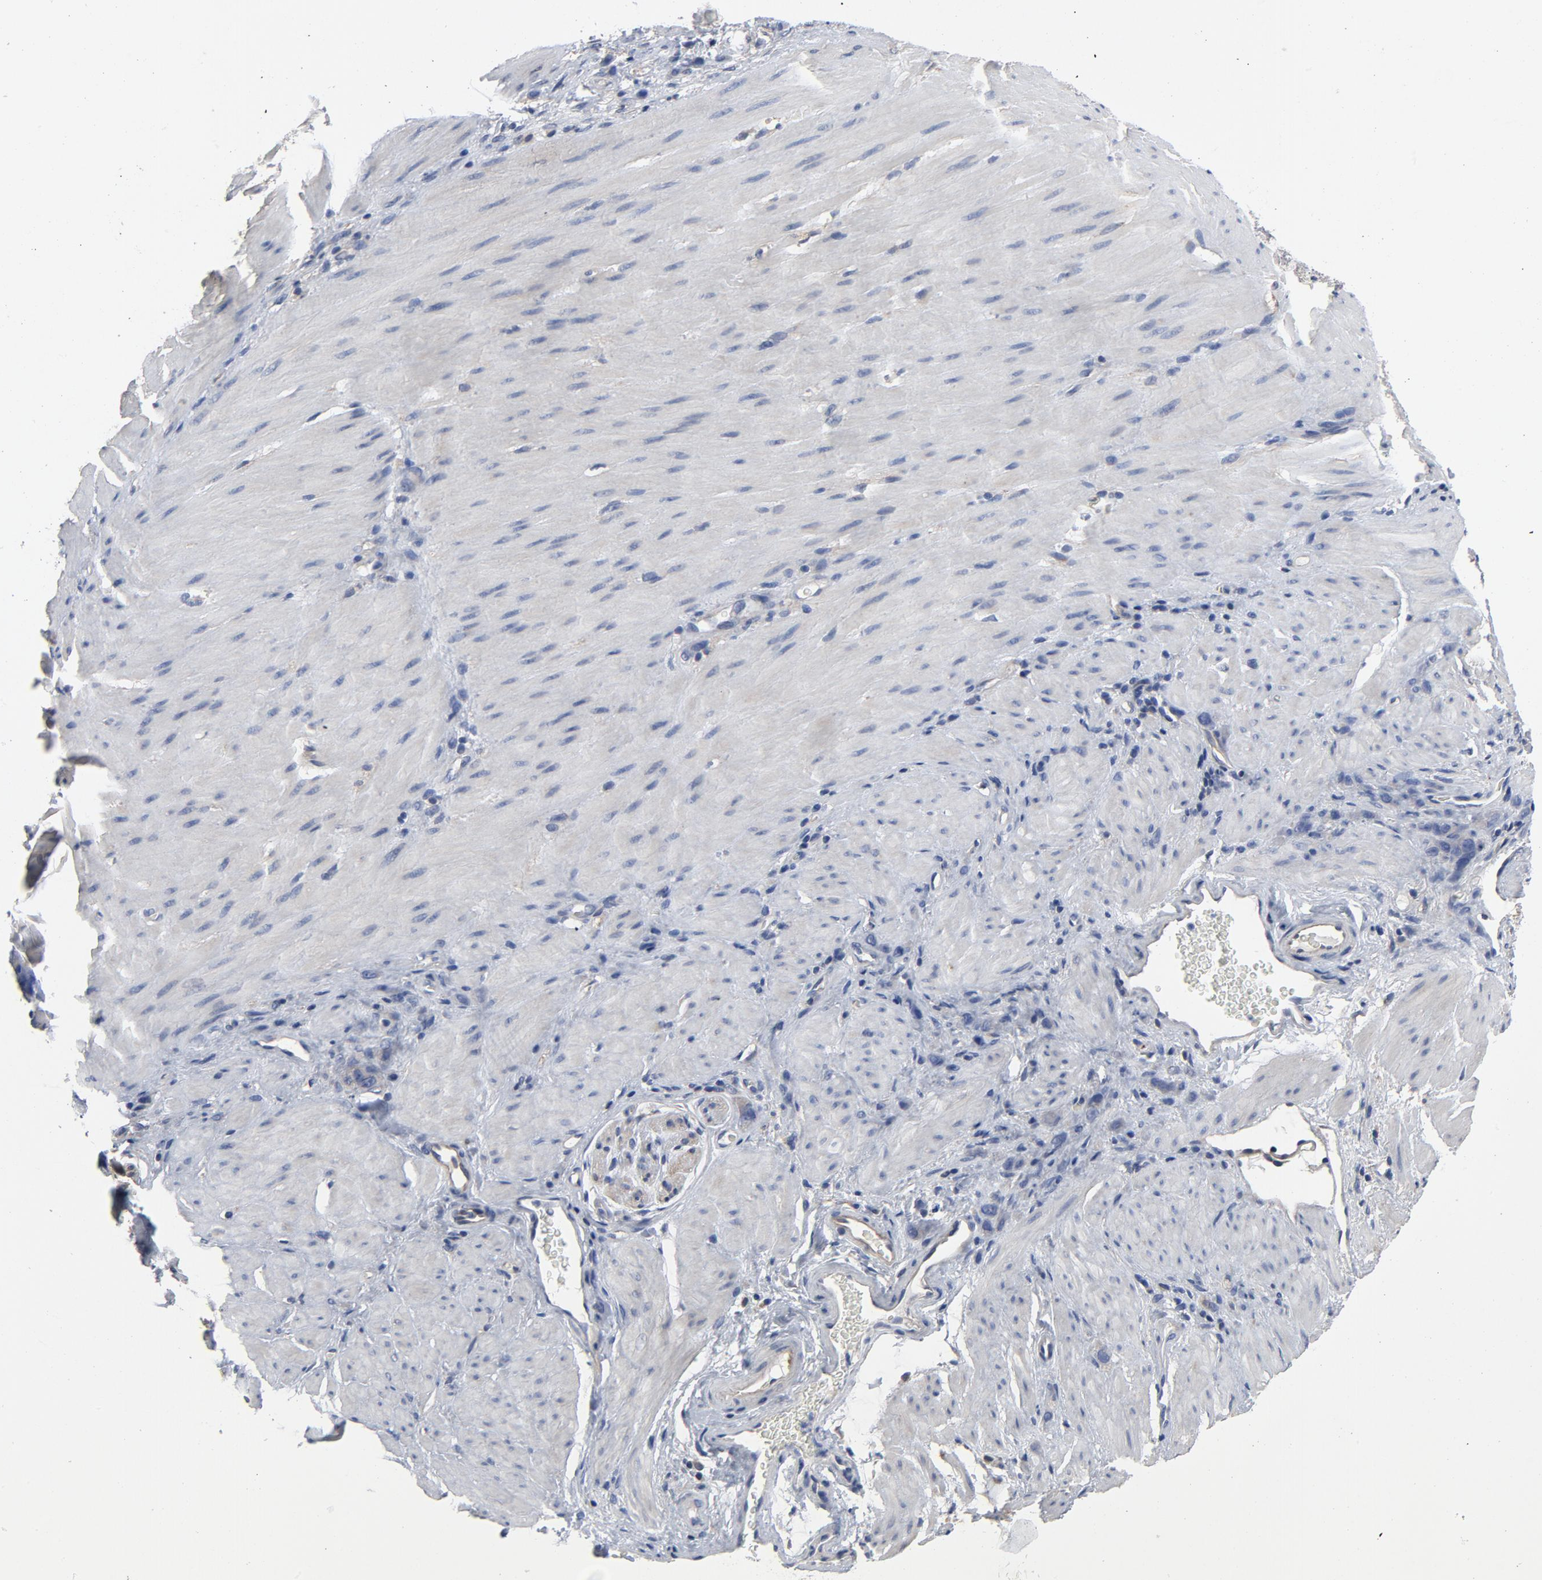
{"staining": {"intensity": "weak", "quantity": "25%-75%", "location": "cytoplasmic/membranous"}, "tissue": "stomach cancer", "cell_type": "Tumor cells", "image_type": "cancer", "snomed": [{"axis": "morphology", "description": "Normal tissue, NOS"}, {"axis": "morphology", "description": "Adenocarcinoma, NOS"}, {"axis": "topography", "description": "Stomach"}], "caption": "Protein analysis of adenocarcinoma (stomach) tissue shows weak cytoplasmic/membranous expression in approximately 25%-75% of tumor cells.", "gene": "DYNLT3", "patient": {"sex": "male", "age": 82}}